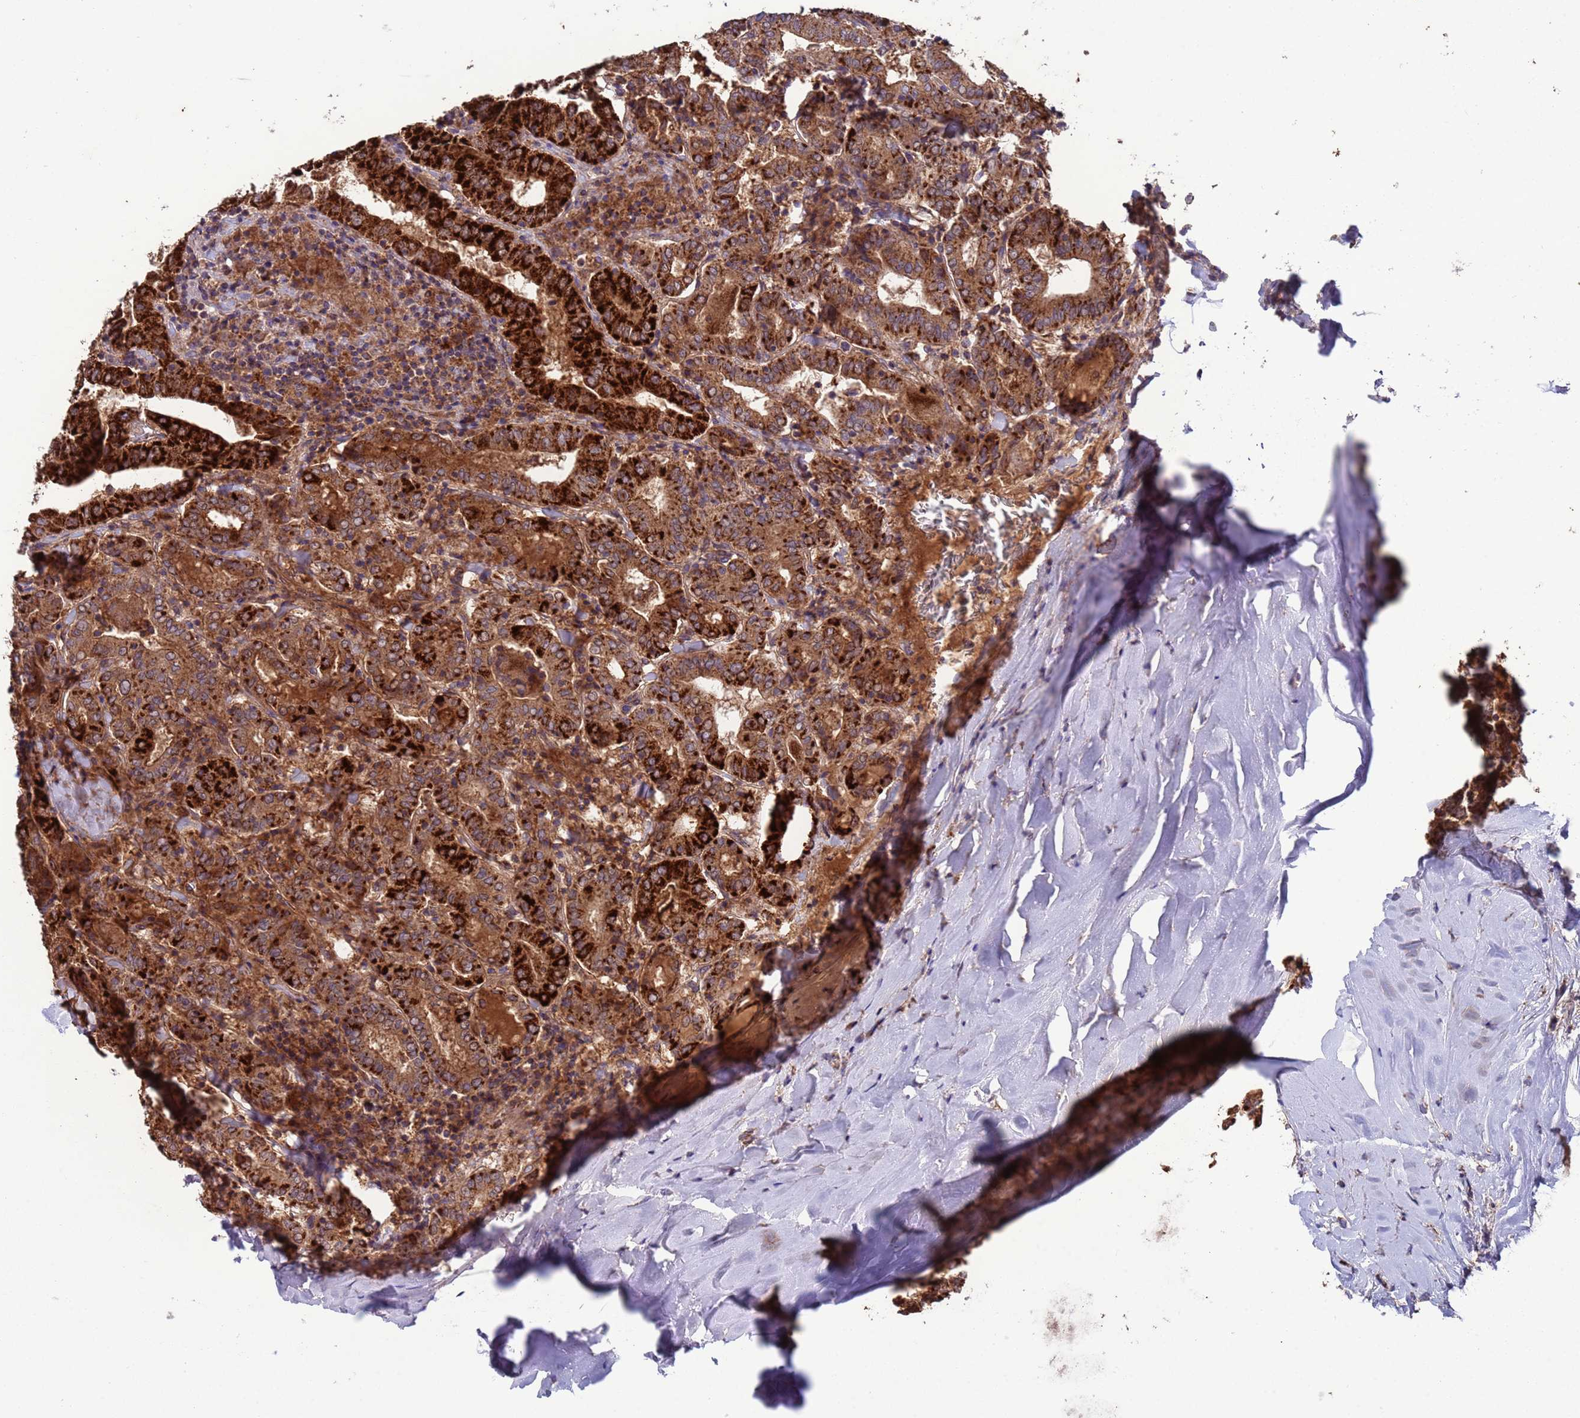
{"staining": {"intensity": "strong", "quantity": ">75%", "location": "cytoplasmic/membranous"}, "tissue": "thyroid cancer", "cell_type": "Tumor cells", "image_type": "cancer", "snomed": [{"axis": "morphology", "description": "Papillary adenocarcinoma, NOS"}, {"axis": "topography", "description": "Thyroid gland"}], "caption": "Brown immunohistochemical staining in thyroid cancer shows strong cytoplasmic/membranous staining in about >75% of tumor cells.", "gene": "ACAD8", "patient": {"sex": "female", "age": 72}}